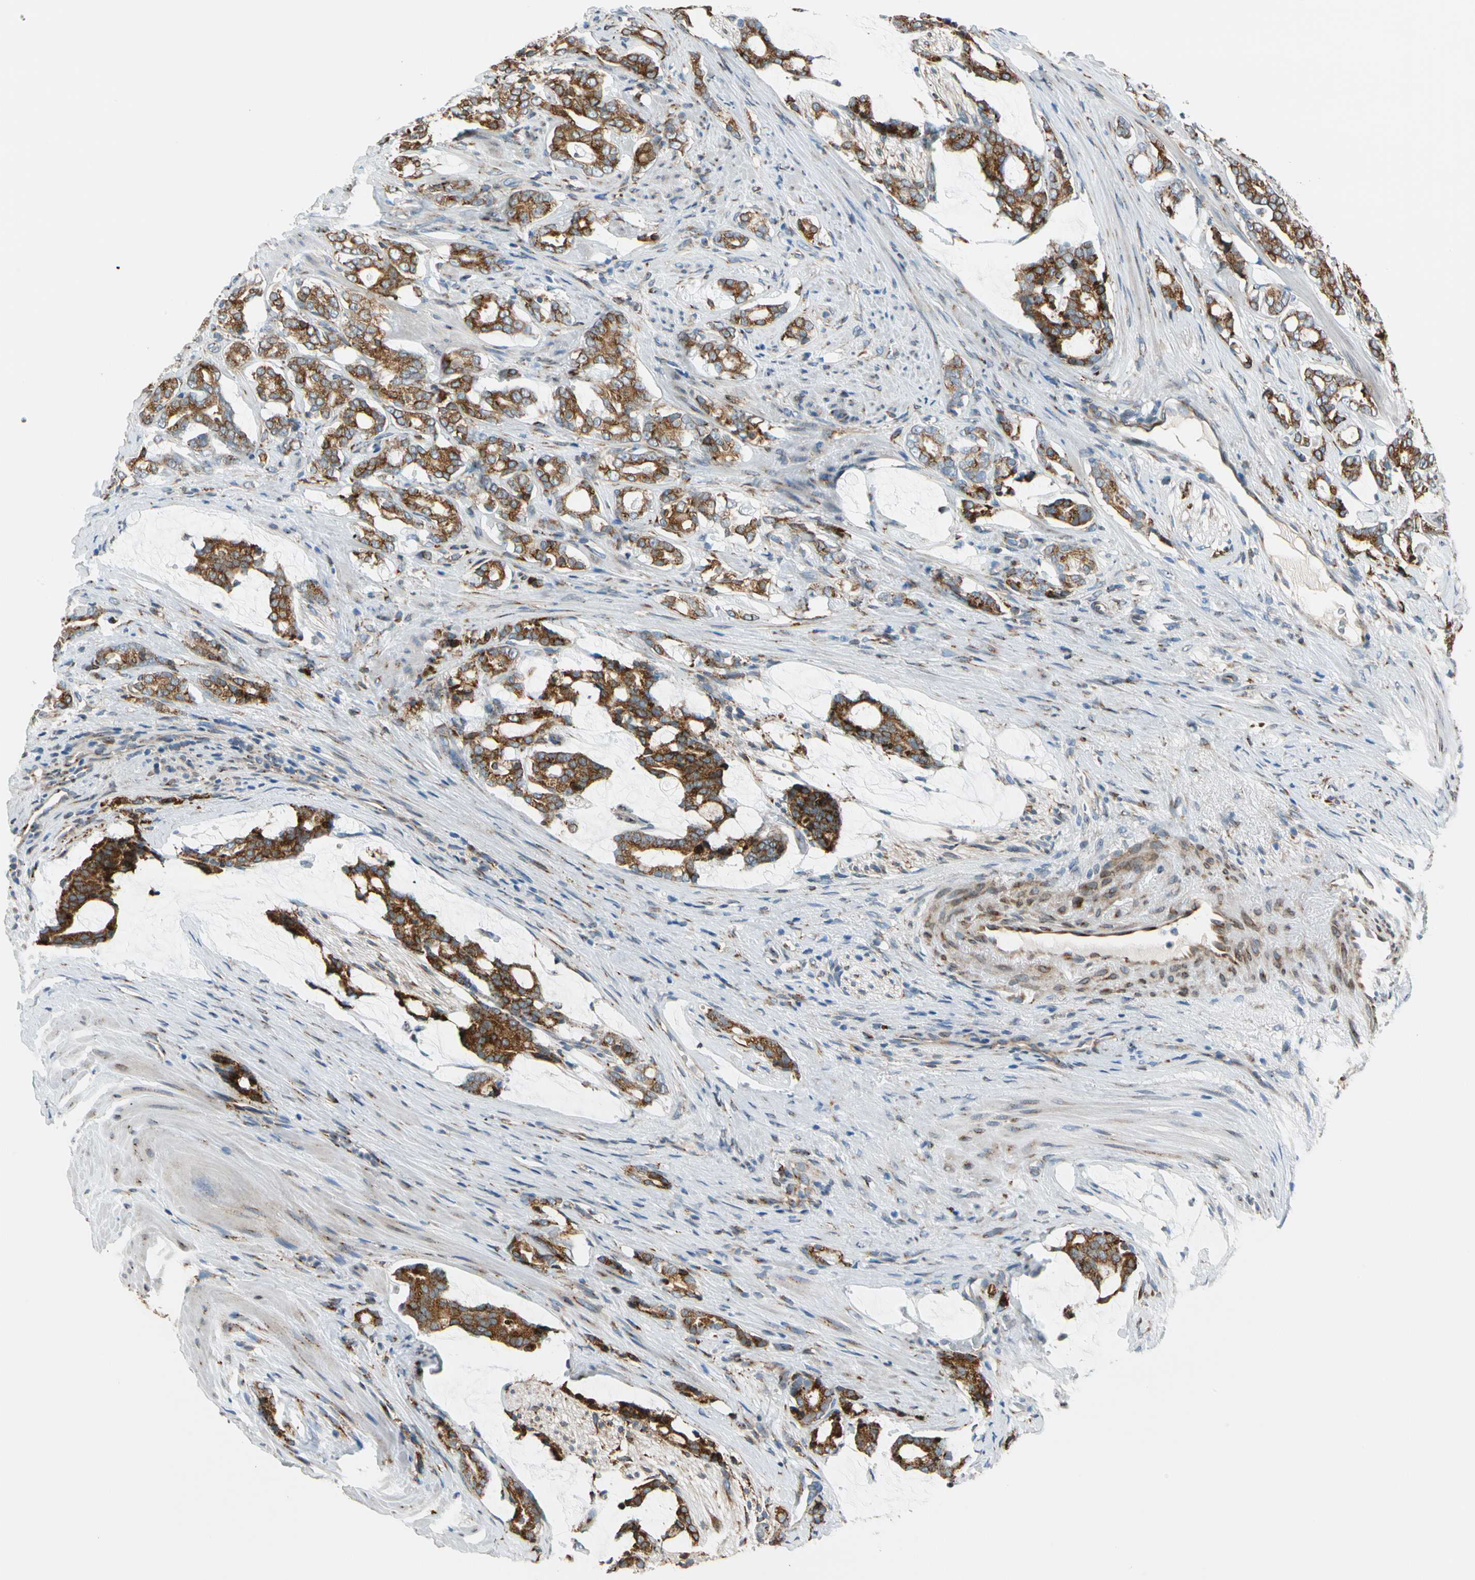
{"staining": {"intensity": "strong", "quantity": ">75%", "location": "cytoplasmic/membranous"}, "tissue": "prostate cancer", "cell_type": "Tumor cells", "image_type": "cancer", "snomed": [{"axis": "morphology", "description": "Adenocarcinoma, Low grade"}, {"axis": "topography", "description": "Prostate"}], "caption": "The micrograph reveals immunohistochemical staining of prostate low-grade adenocarcinoma. There is strong cytoplasmic/membranous expression is identified in approximately >75% of tumor cells.", "gene": "NUCB1", "patient": {"sex": "male", "age": 58}}